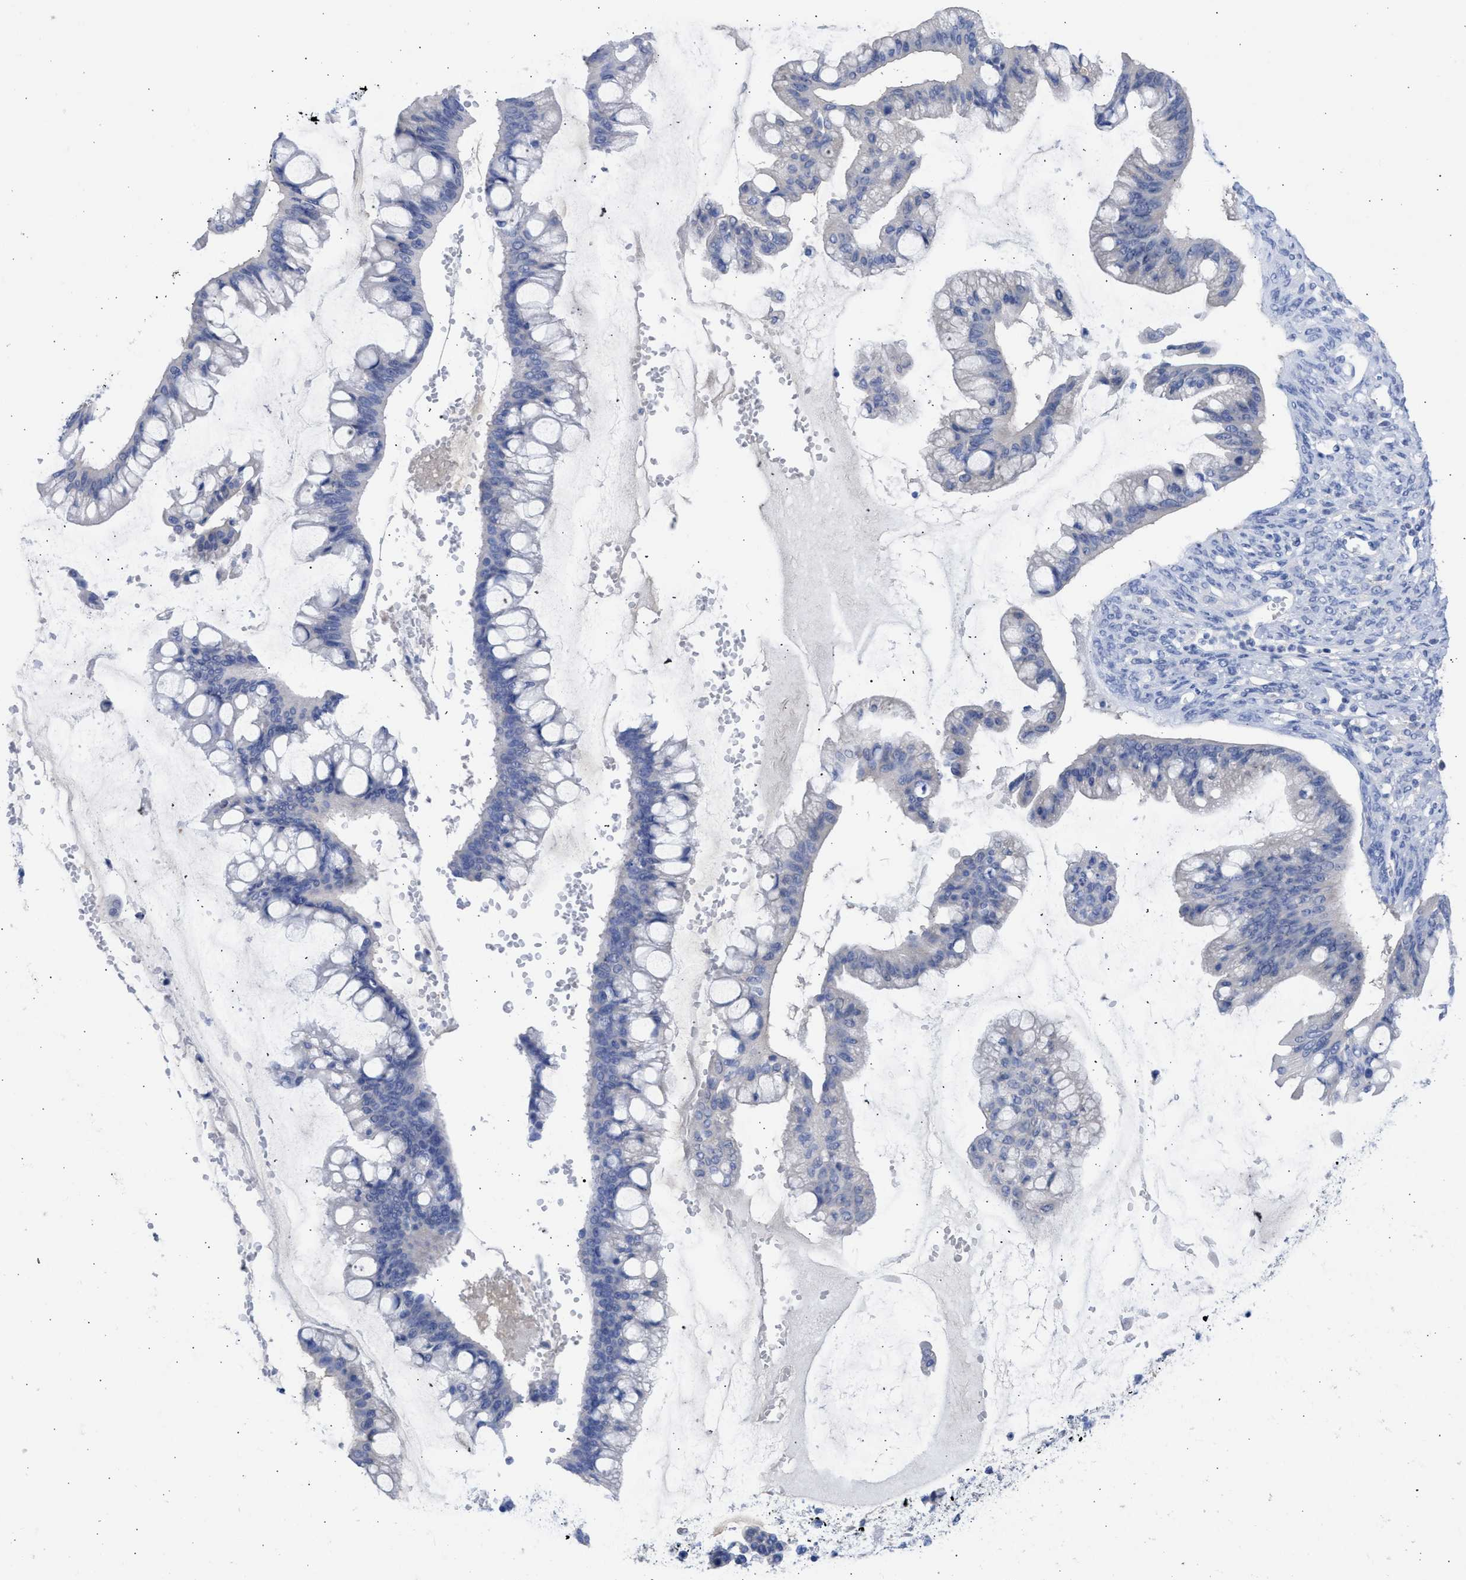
{"staining": {"intensity": "negative", "quantity": "none", "location": "none"}, "tissue": "ovarian cancer", "cell_type": "Tumor cells", "image_type": "cancer", "snomed": [{"axis": "morphology", "description": "Cystadenocarcinoma, mucinous, NOS"}, {"axis": "topography", "description": "Ovary"}], "caption": "This is an immunohistochemistry (IHC) photomicrograph of human ovarian mucinous cystadenocarcinoma. There is no staining in tumor cells.", "gene": "RSPH1", "patient": {"sex": "female", "age": 73}}